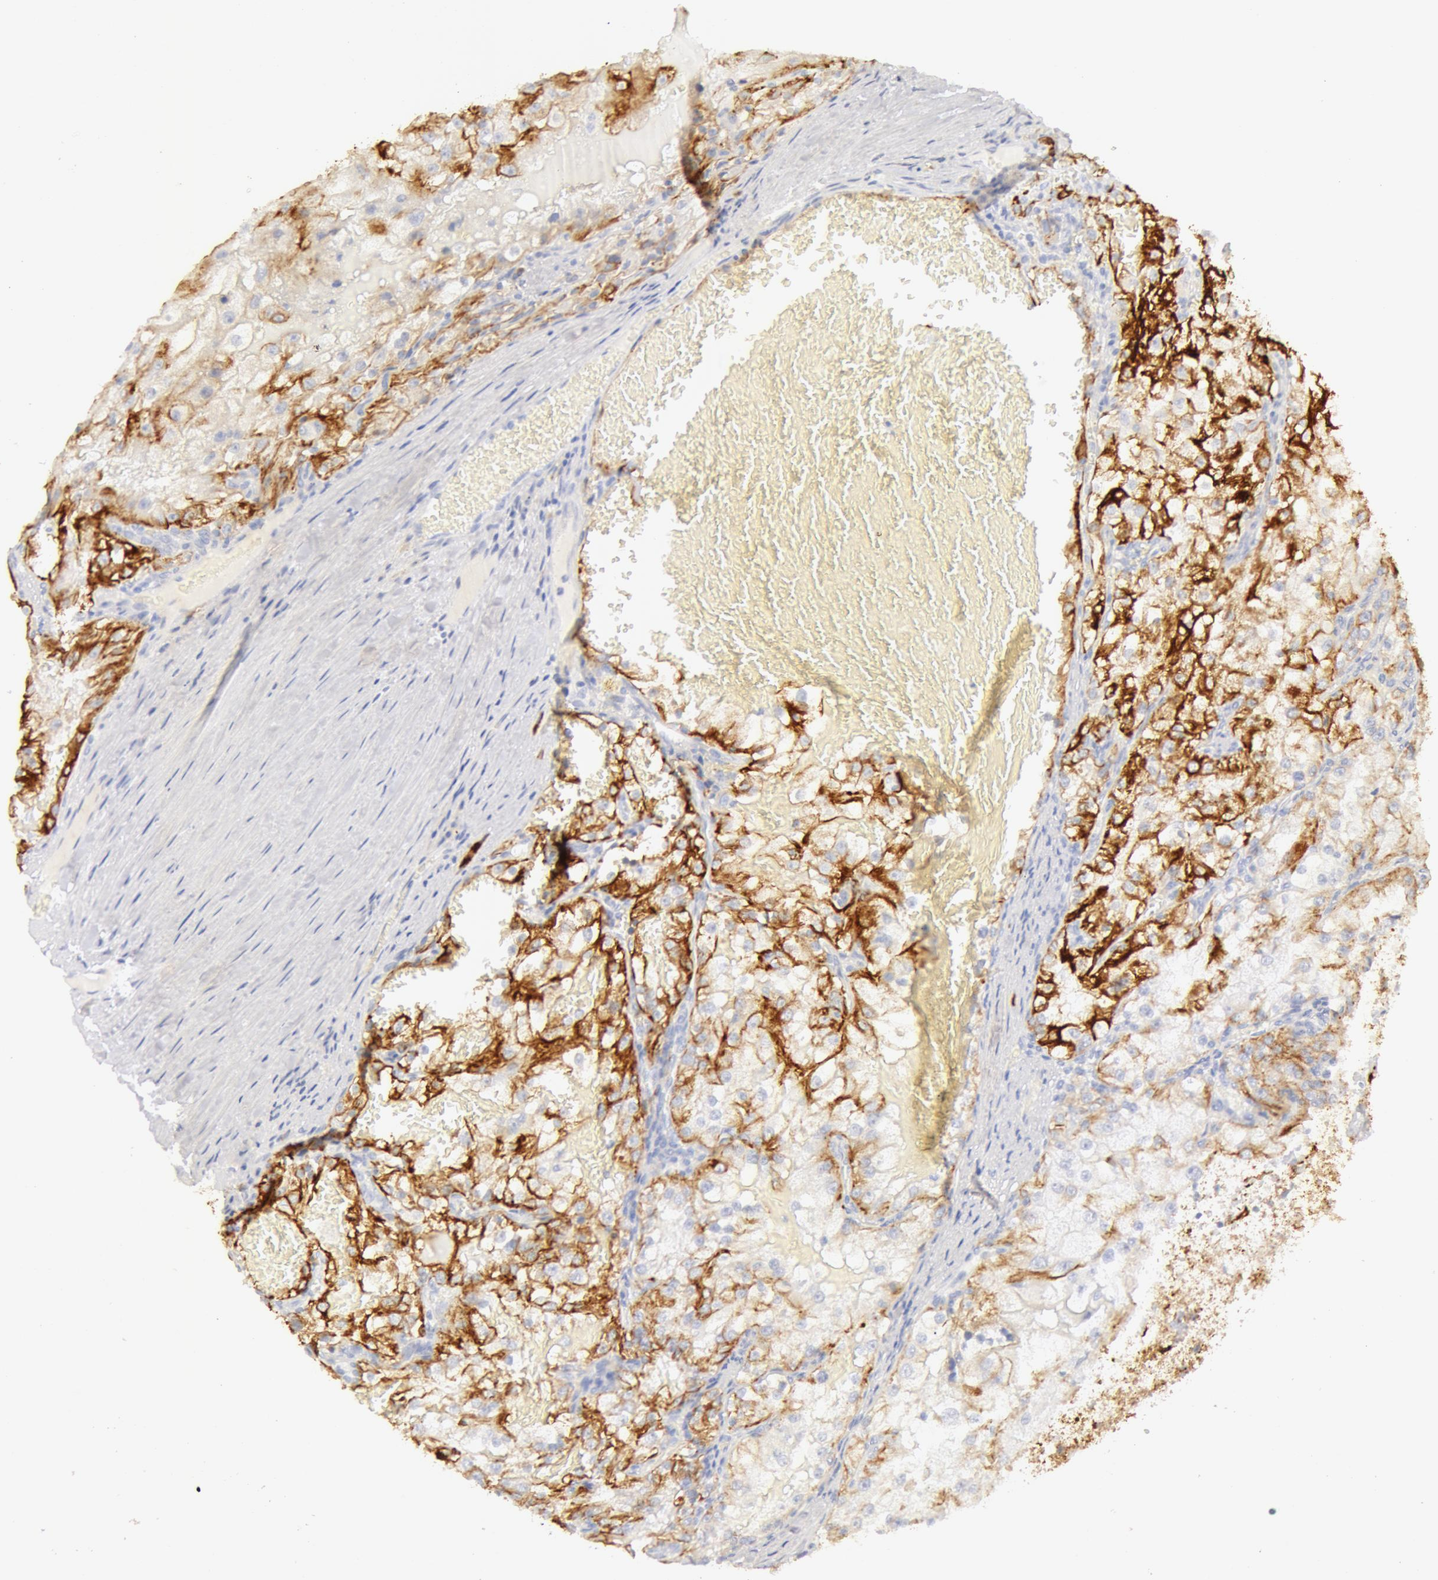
{"staining": {"intensity": "moderate", "quantity": "25%-75%", "location": "cytoplasmic/membranous"}, "tissue": "renal cancer", "cell_type": "Tumor cells", "image_type": "cancer", "snomed": [{"axis": "morphology", "description": "Adenocarcinoma, NOS"}, {"axis": "topography", "description": "Kidney"}], "caption": "This is a histology image of immunohistochemistry (IHC) staining of renal cancer (adenocarcinoma), which shows moderate positivity in the cytoplasmic/membranous of tumor cells.", "gene": "KRT8", "patient": {"sex": "female", "age": 74}}